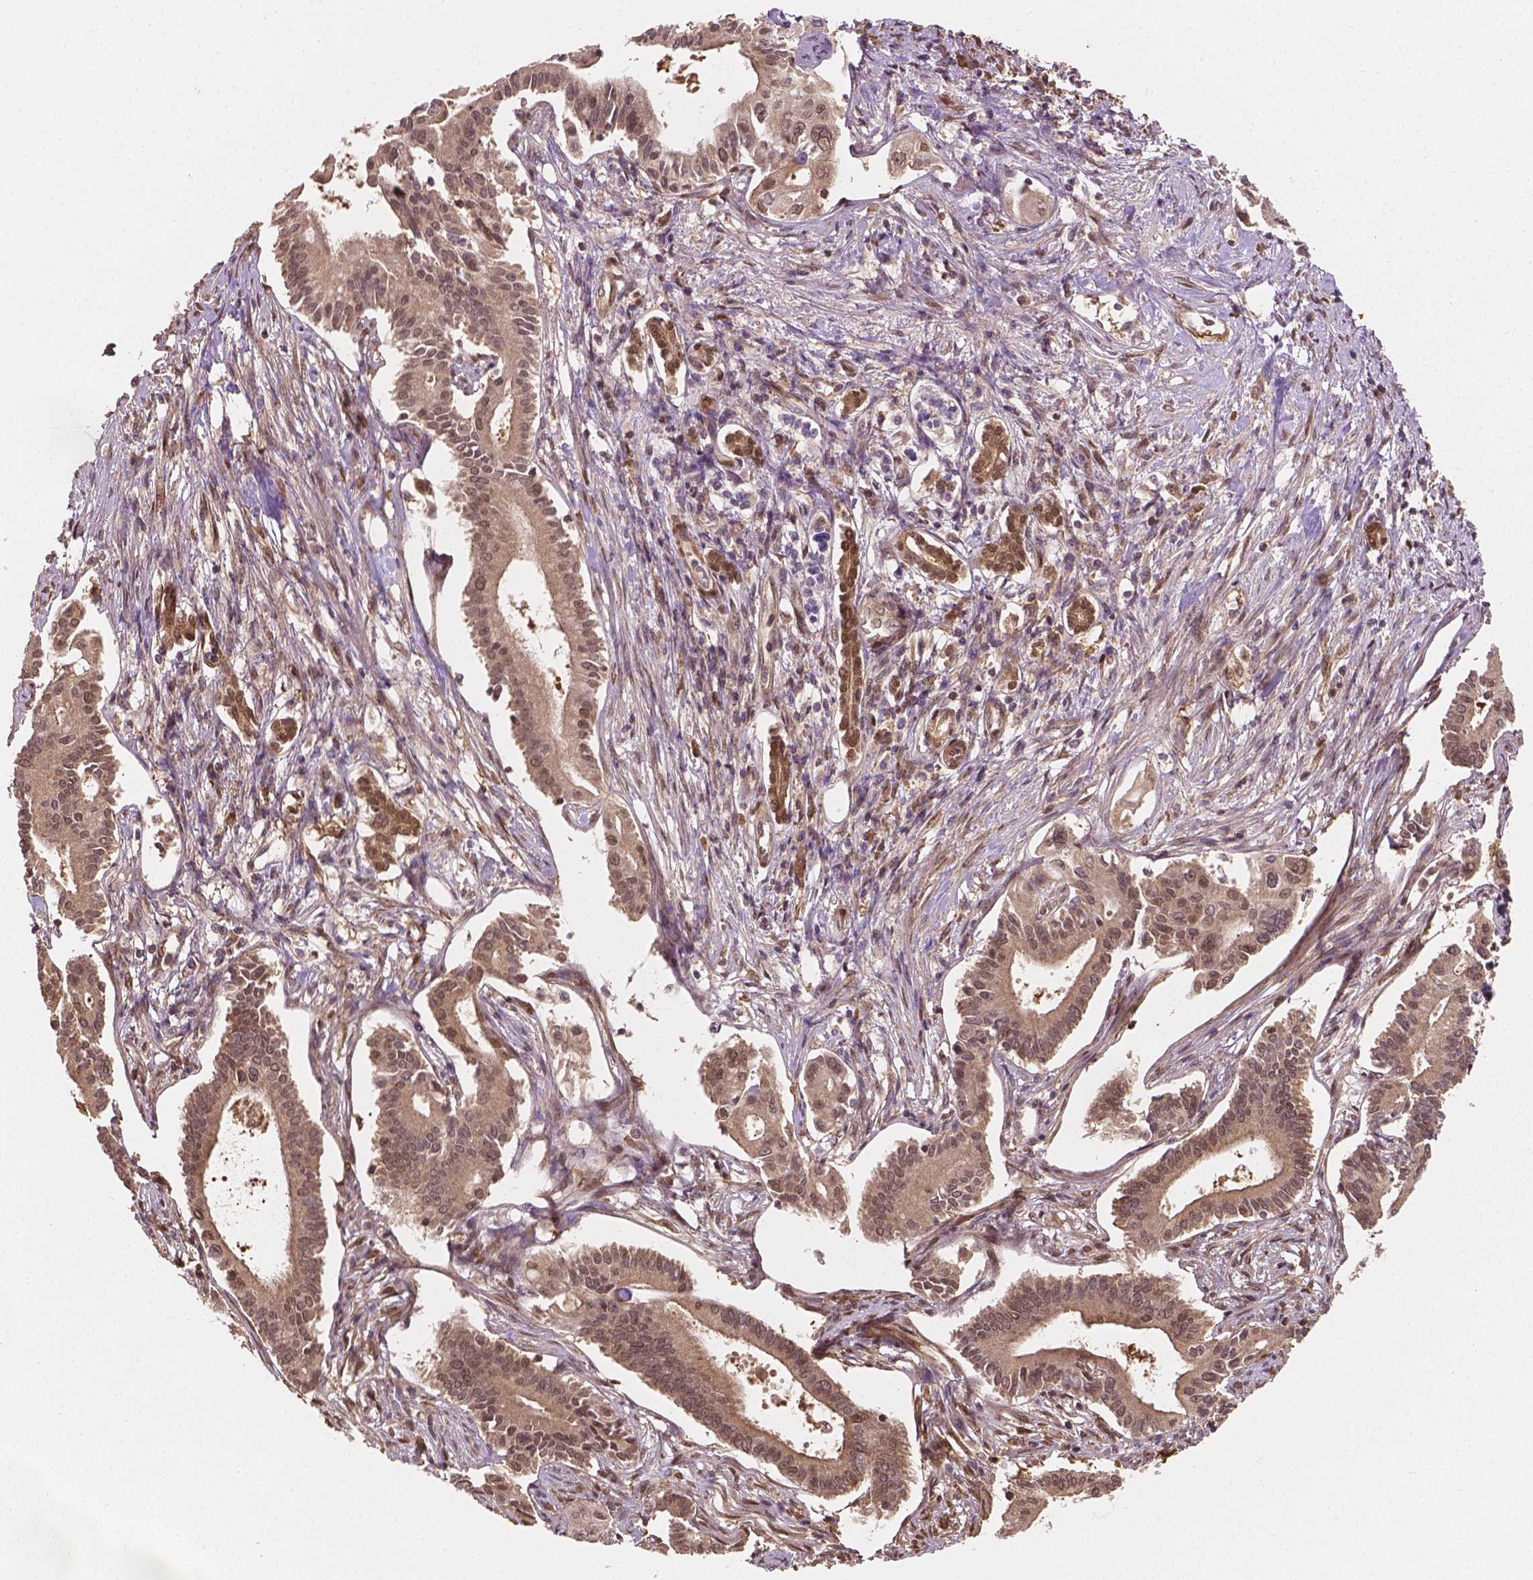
{"staining": {"intensity": "weak", "quantity": "25%-75%", "location": "nuclear"}, "tissue": "pancreatic cancer", "cell_type": "Tumor cells", "image_type": "cancer", "snomed": [{"axis": "morphology", "description": "Adenocarcinoma, NOS"}, {"axis": "topography", "description": "Pancreas"}], "caption": "A high-resolution photomicrograph shows immunohistochemistry (IHC) staining of pancreatic cancer, which exhibits weak nuclear expression in about 25%-75% of tumor cells.", "gene": "YAP1", "patient": {"sex": "female", "age": 68}}